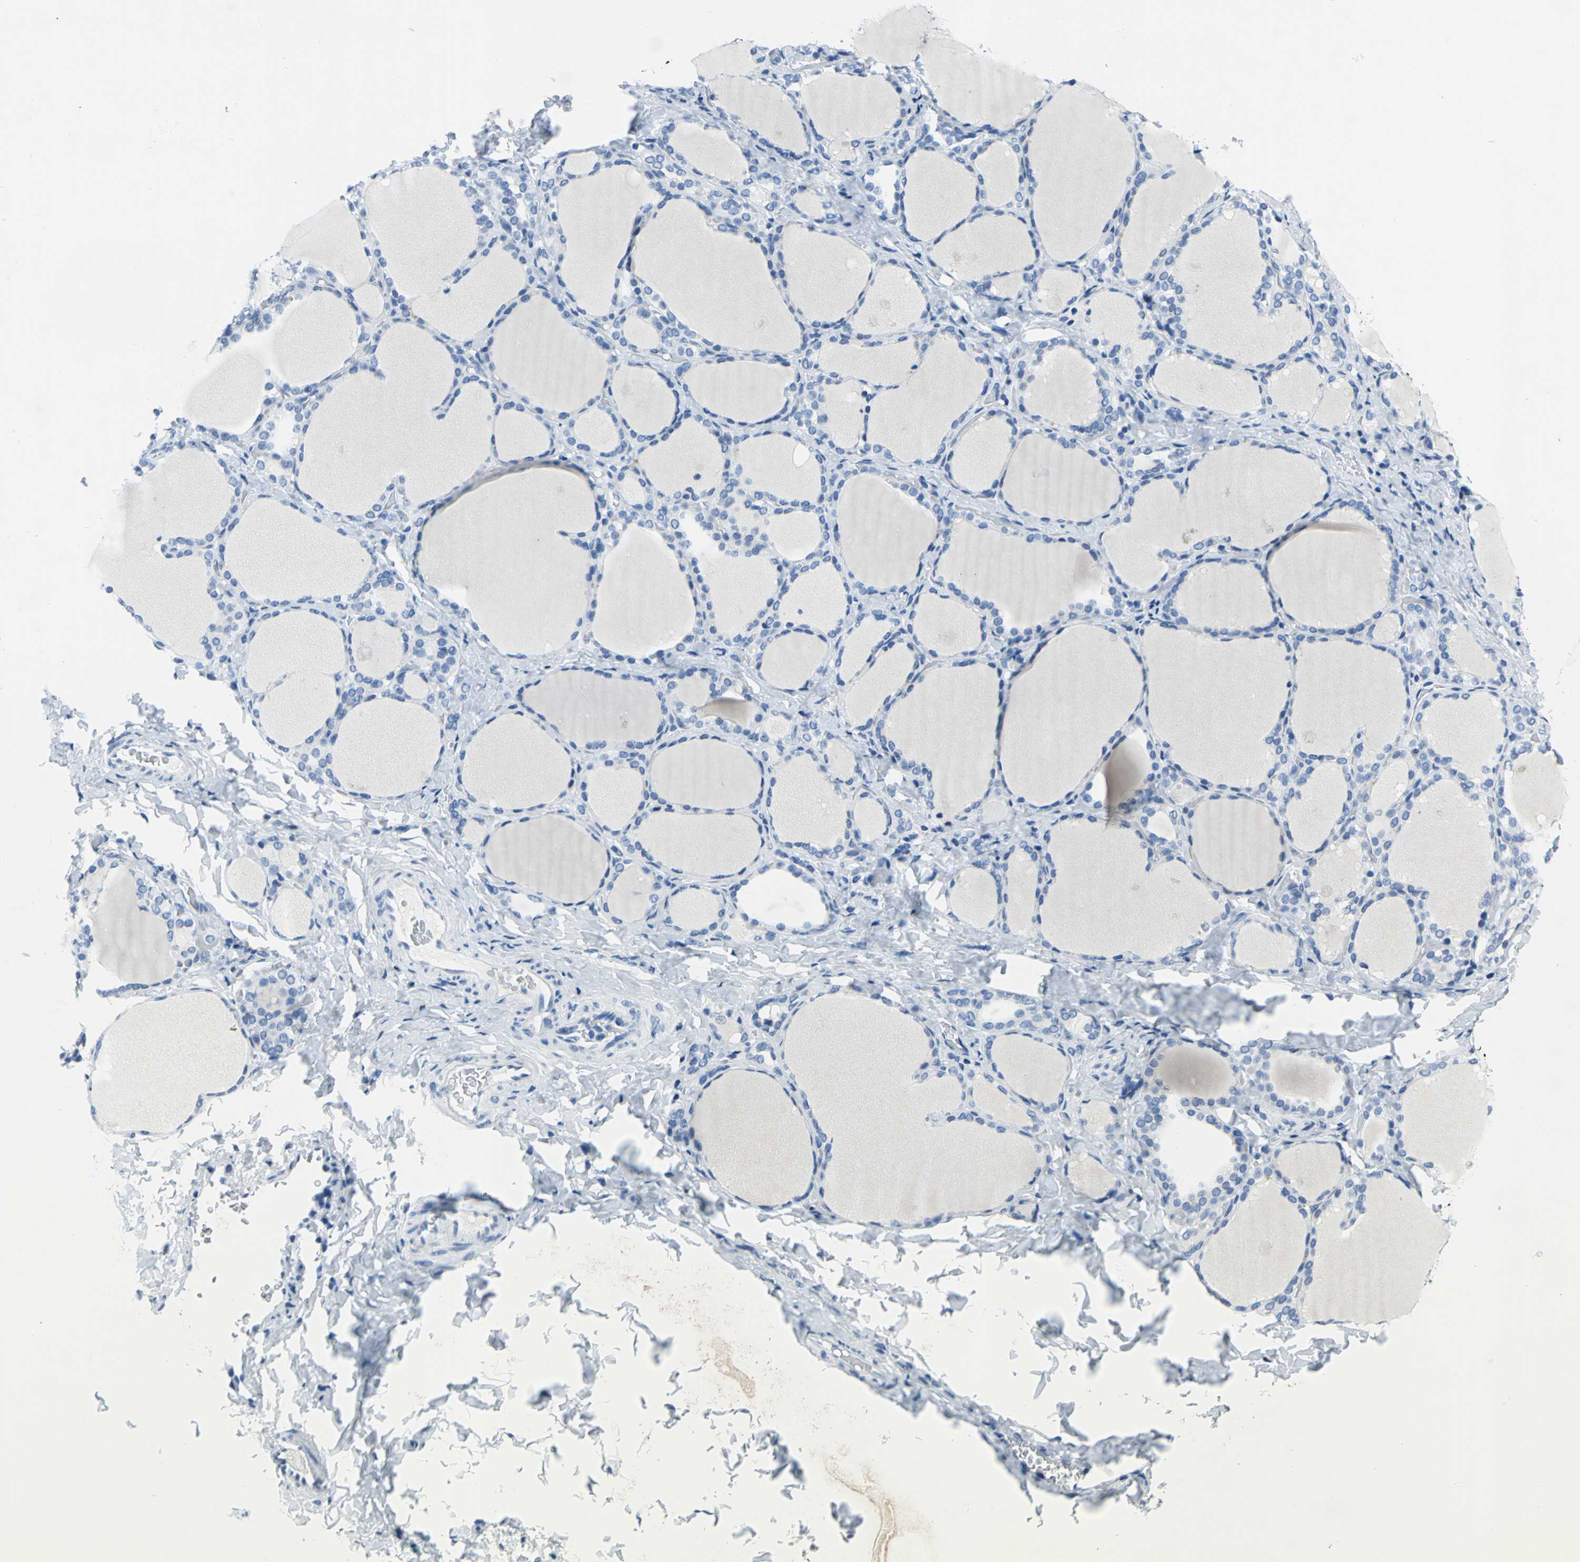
{"staining": {"intensity": "negative", "quantity": "none", "location": "none"}, "tissue": "thyroid gland", "cell_type": "Glandular cells", "image_type": "normal", "snomed": [{"axis": "morphology", "description": "Normal tissue, NOS"}, {"axis": "morphology", "description": "Papillary adenocarcinoma, NOS"}, {"axis": "topography", "description": "Thyroid gland"}], "caption": "Human thyroid gland stained for a protein using immunohistochemistry (IHC) exhibits no positivity in glandular cells.", "gene": "PKLR", "patient": {"sex": "female", "age": 30}}